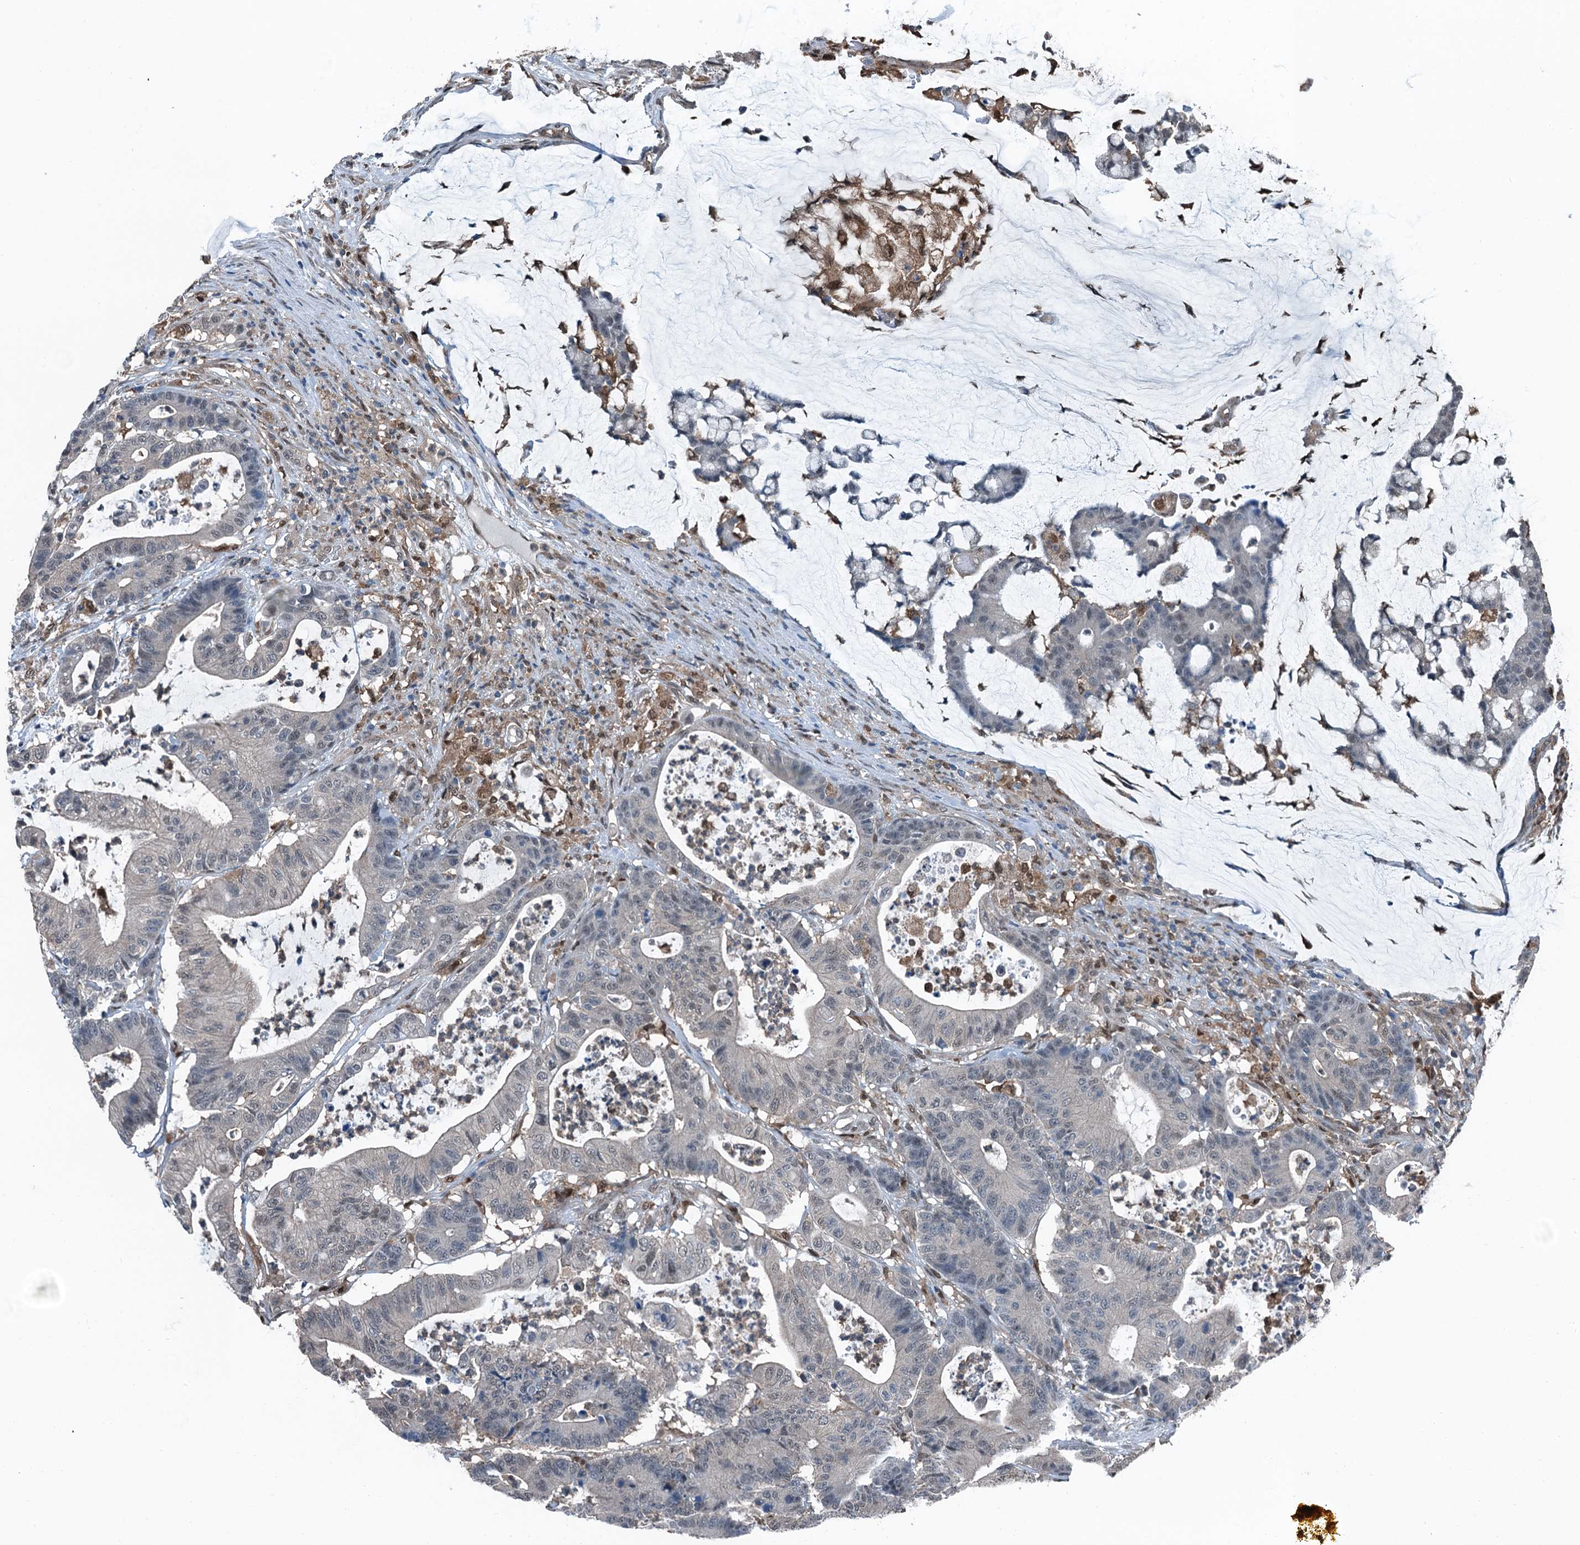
{"staining": {"intensity": "negative", "quantity": "none", "location": "none"}, "tissue": "colorectal cancer", "cell_type": "Tumor cells", "image_type": "cancer", "snomed": [{"axis": "morphology", "description": "Adenocarcinoma, NOS"}, {"axis": "topography", "description": "Colon"}], "caption": "An immunohistochemistry histopathology image of colorectal cancer is shown. There is no staining in tumor cells of colorectal cancer. (Immunohistochemistry (ihc), brightfield microscopy, high magnification).", "gene": "RNH1", "patient": {"sex": "female", "age": 84}}